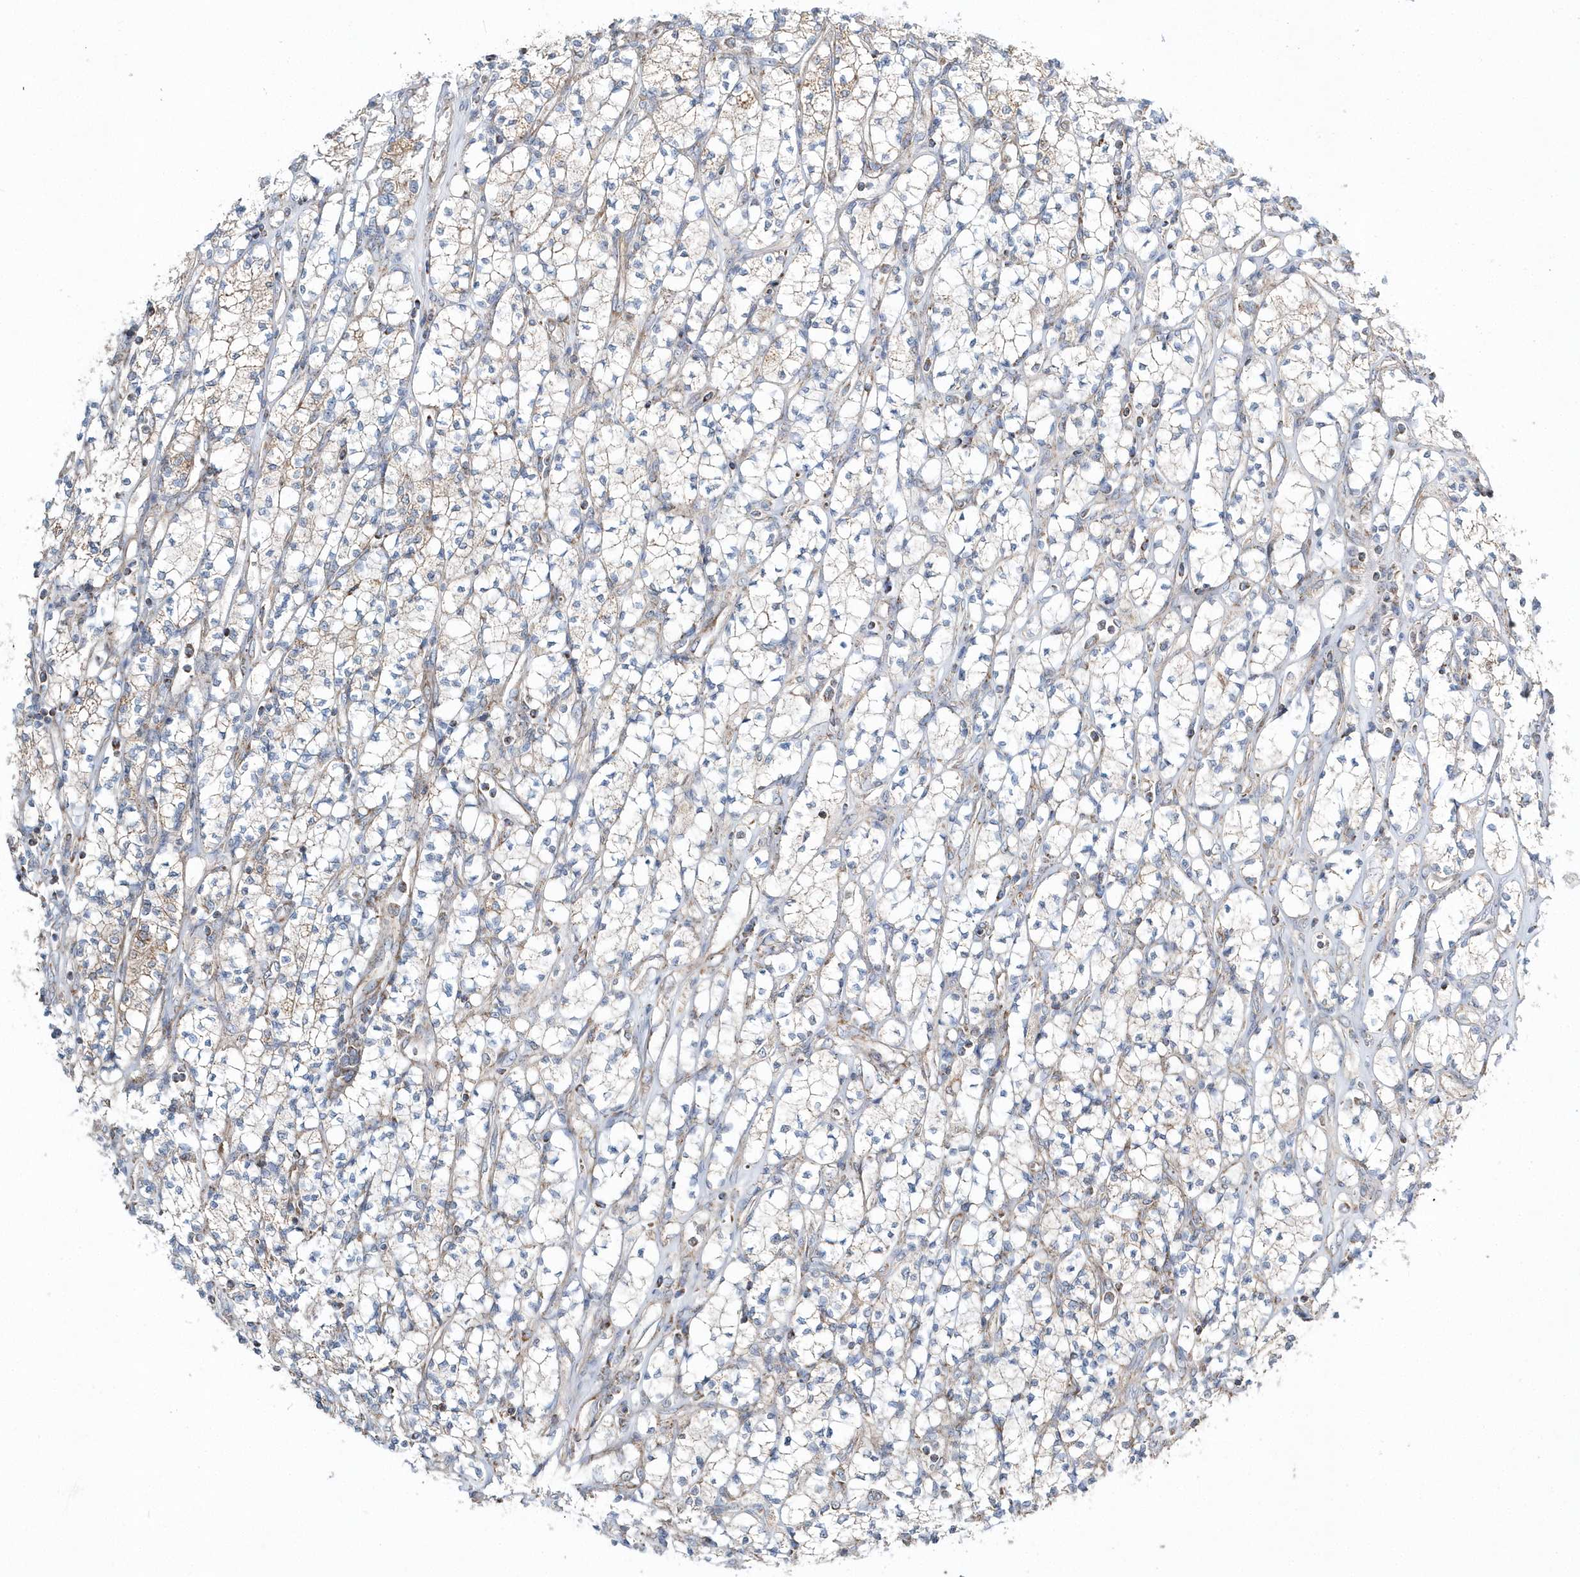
{"staining": {"intensity": "moderate", "quantity": "25%-75%", "location": "cytoplasmic/membranous"}, "tissue": "renal cancer", "cell_type": "Tumor cells", "image_type": "cancer", "snomed": [{"axis": "morphology", "description": "Adenocarcinoma, NOS"}, {"axis": "topography", "description": "Kidney"}], "caption": "This is an image of immunohistochemistry (IHC) staining of renal cancer, which shows moderate expression in the cytoplasmic/membranous of tumor cells.", "gene": "OPA1", "patient": {"sex": "male", "age": 77}}